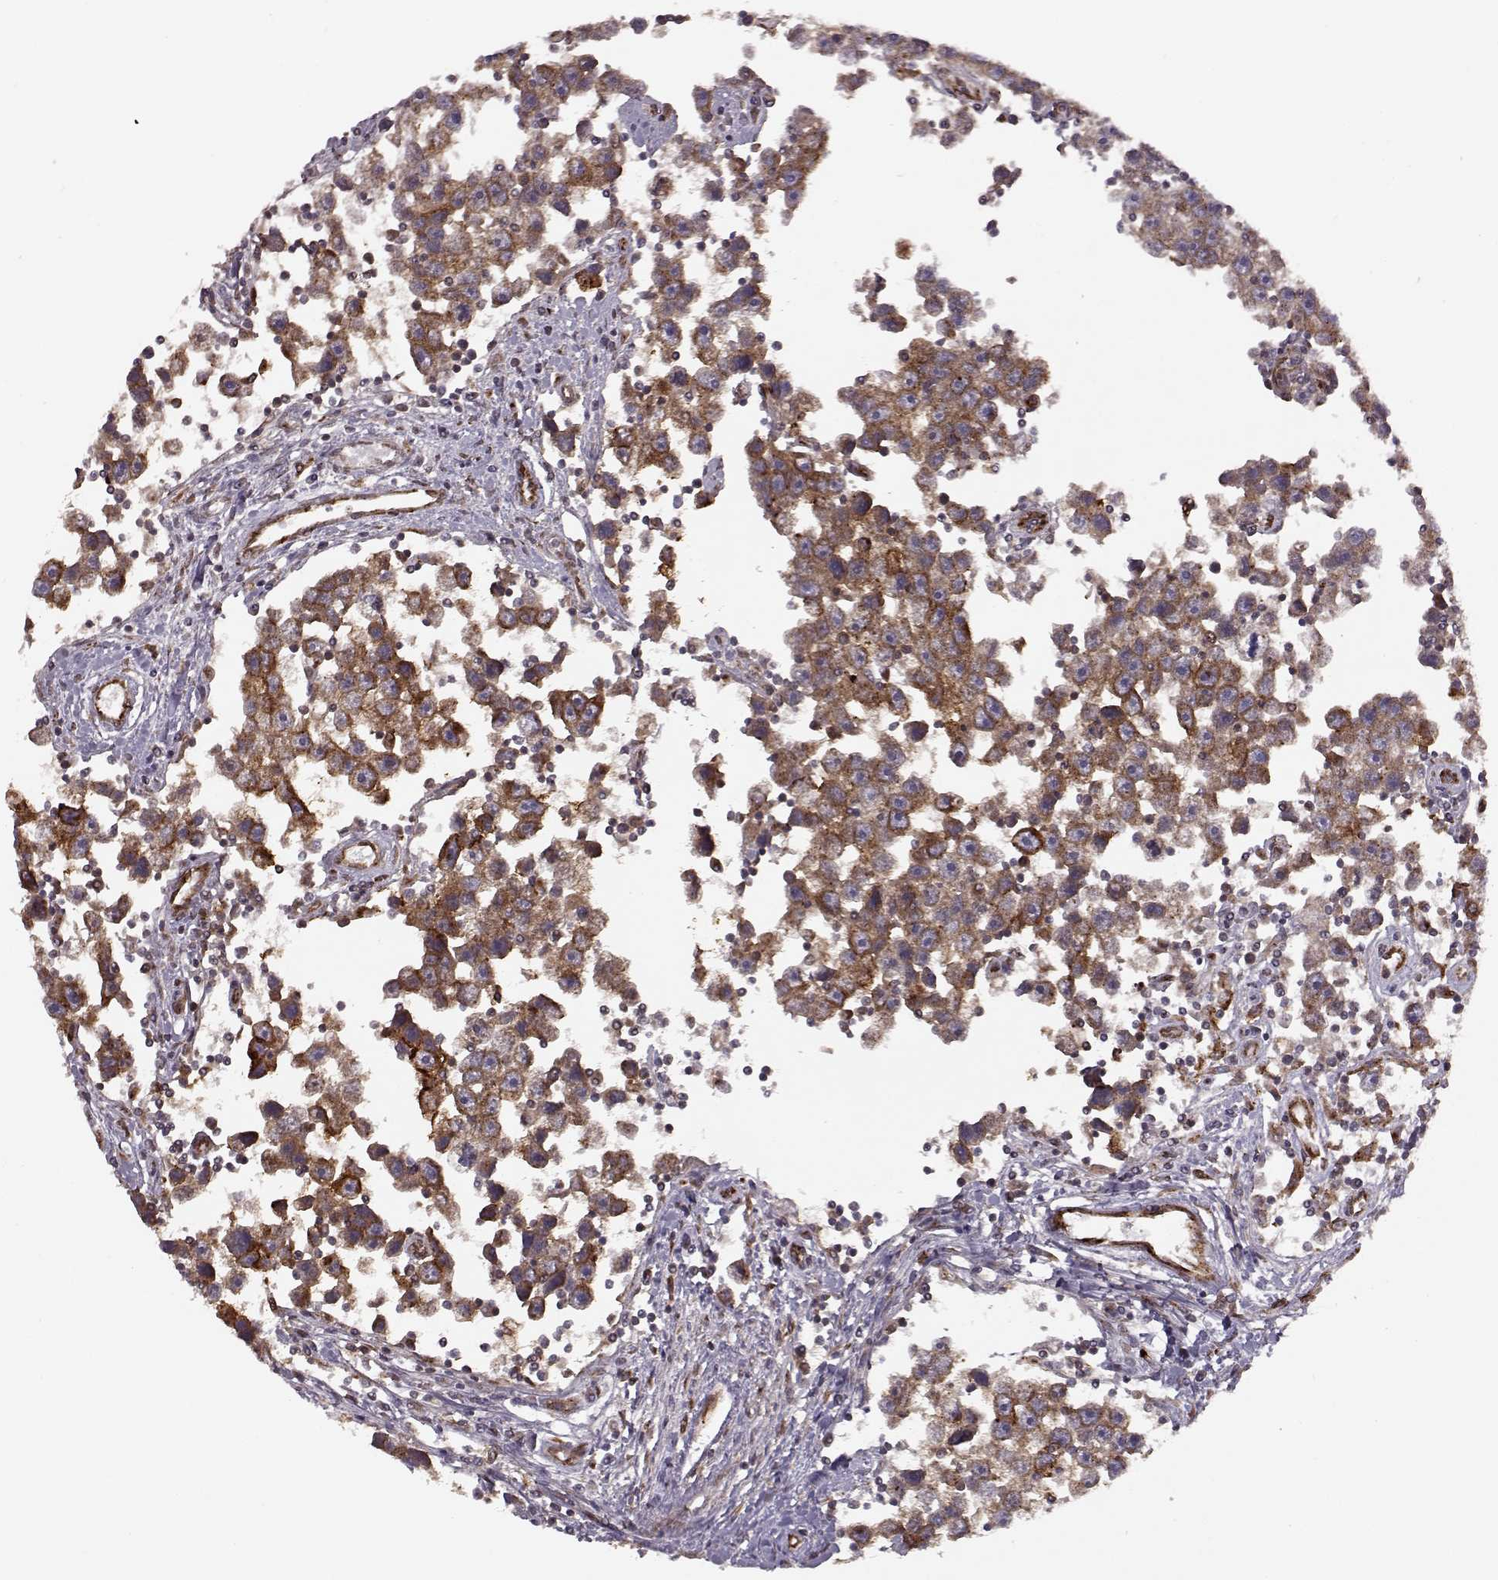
{"staining": {"intensity": "moderate", "quantity": ">75%", "location": "cytoplasmic/membranous"}, "tissue": "testis cancer", "cell_type": "Tumor cells", "image_type": "cancer", "snomed": [{"axis": "morphology", "description": "Seminoma, NOS"}, {"axis": "topography", "description": "Testis"}], "caption": "Testis cancer stained with immunohistochemistry (IHC) displays moderate cytoplasmic/membranous staining in approximately >75% of tumor cells.", "gene": "YIPF5", "patient": {"sex": "male", "age": 30}}